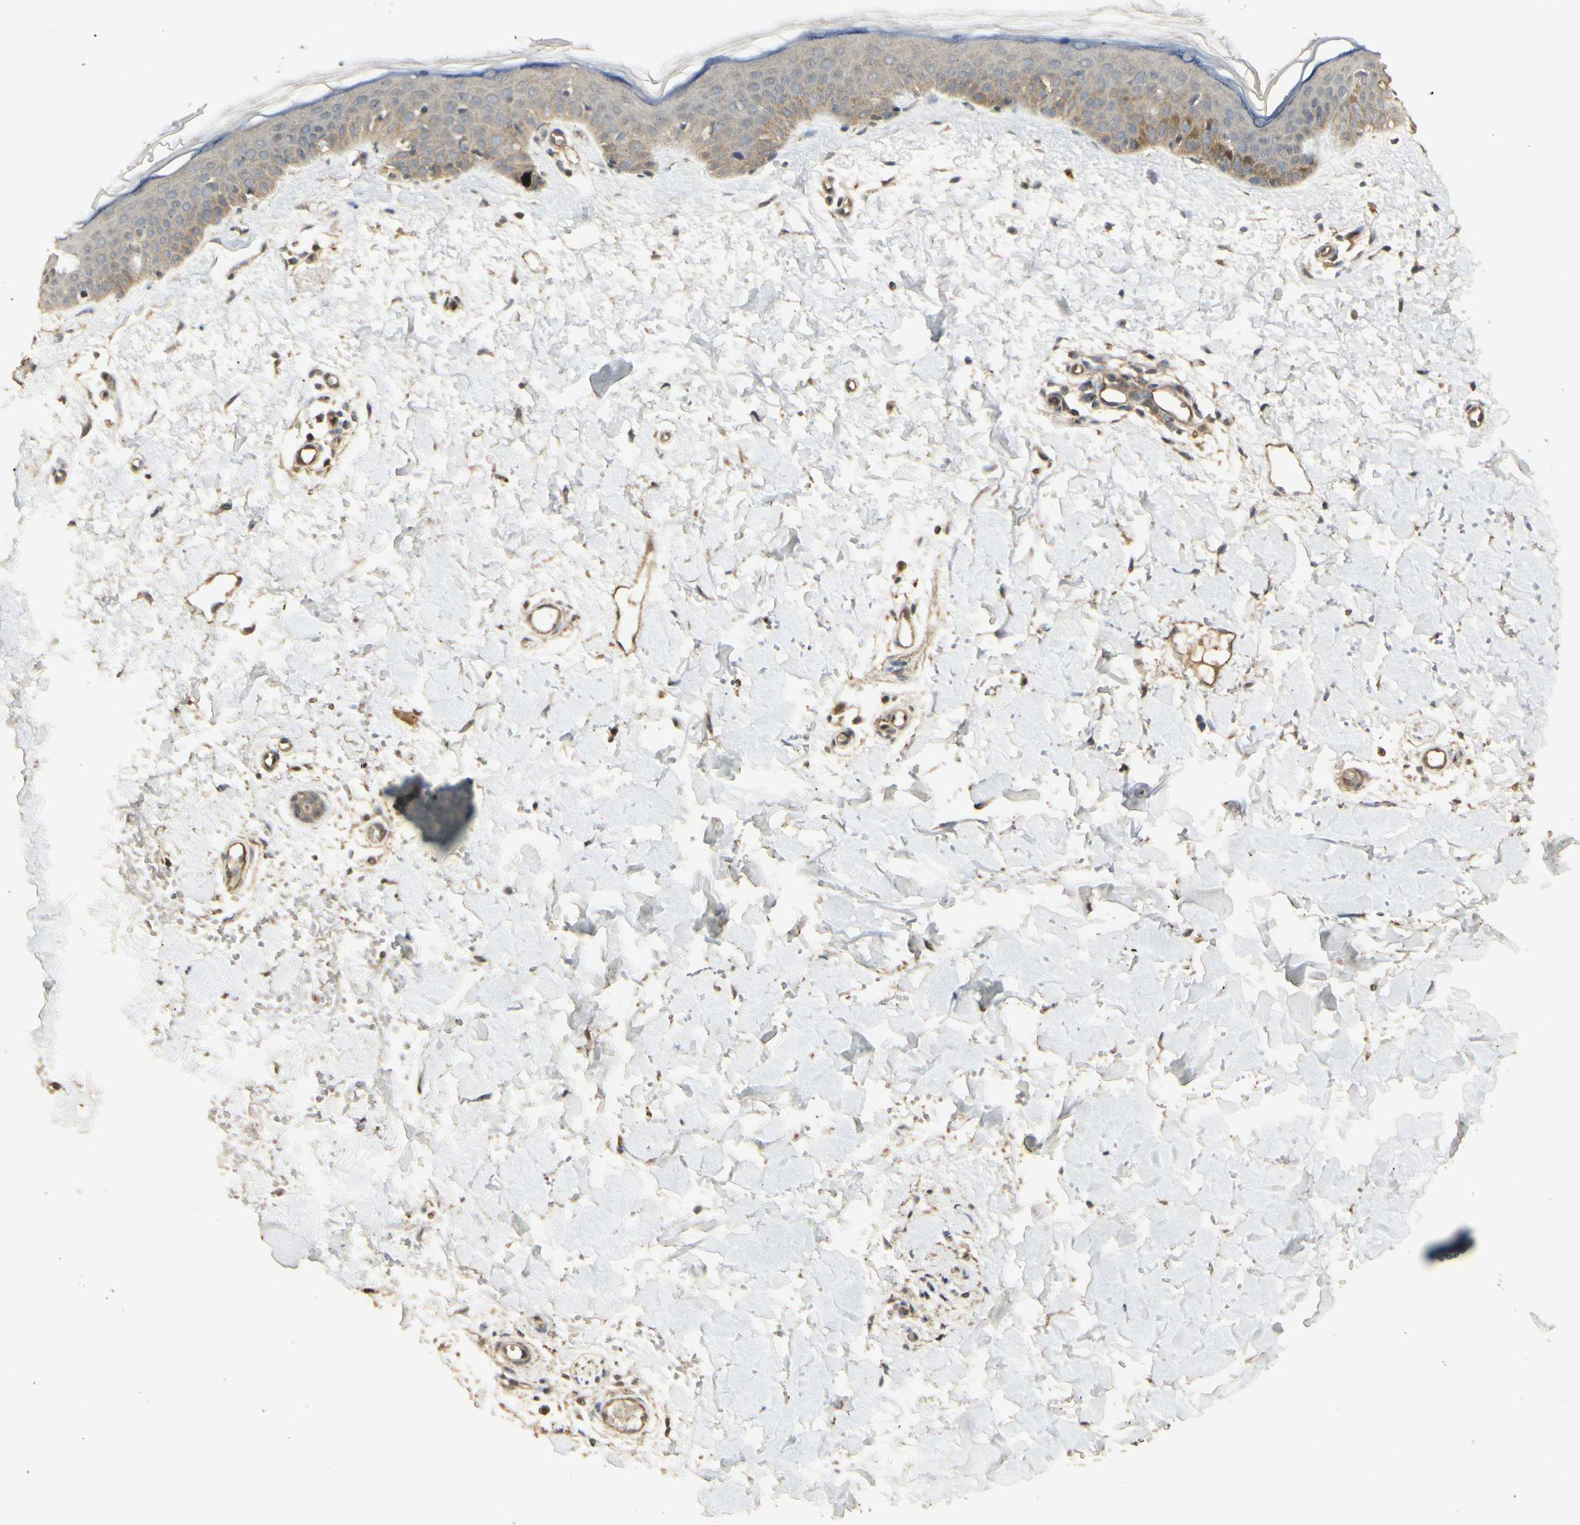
{"staining": {"intensity": "moderate", "quantity": ">75%", "location": "cytoplasmic/membranous"}, "tissue": "skin", "cell_type": "Fibroblasts", "image_type": "normal", "snomed": [{"axis": "morphology", "description": "Normal tissue, NOS"}, {"axis": "topography", "description": "Skin"}], "caption": "Protein staining shows moderate cytoplasmic/membranous staining in about >75% of fibroblasts in benign skin. (brown staining indicates protein expression, while blue staining denotes nuclei).", "gene": "RNF180", "patient": {"sex": "female", "age": 56}}